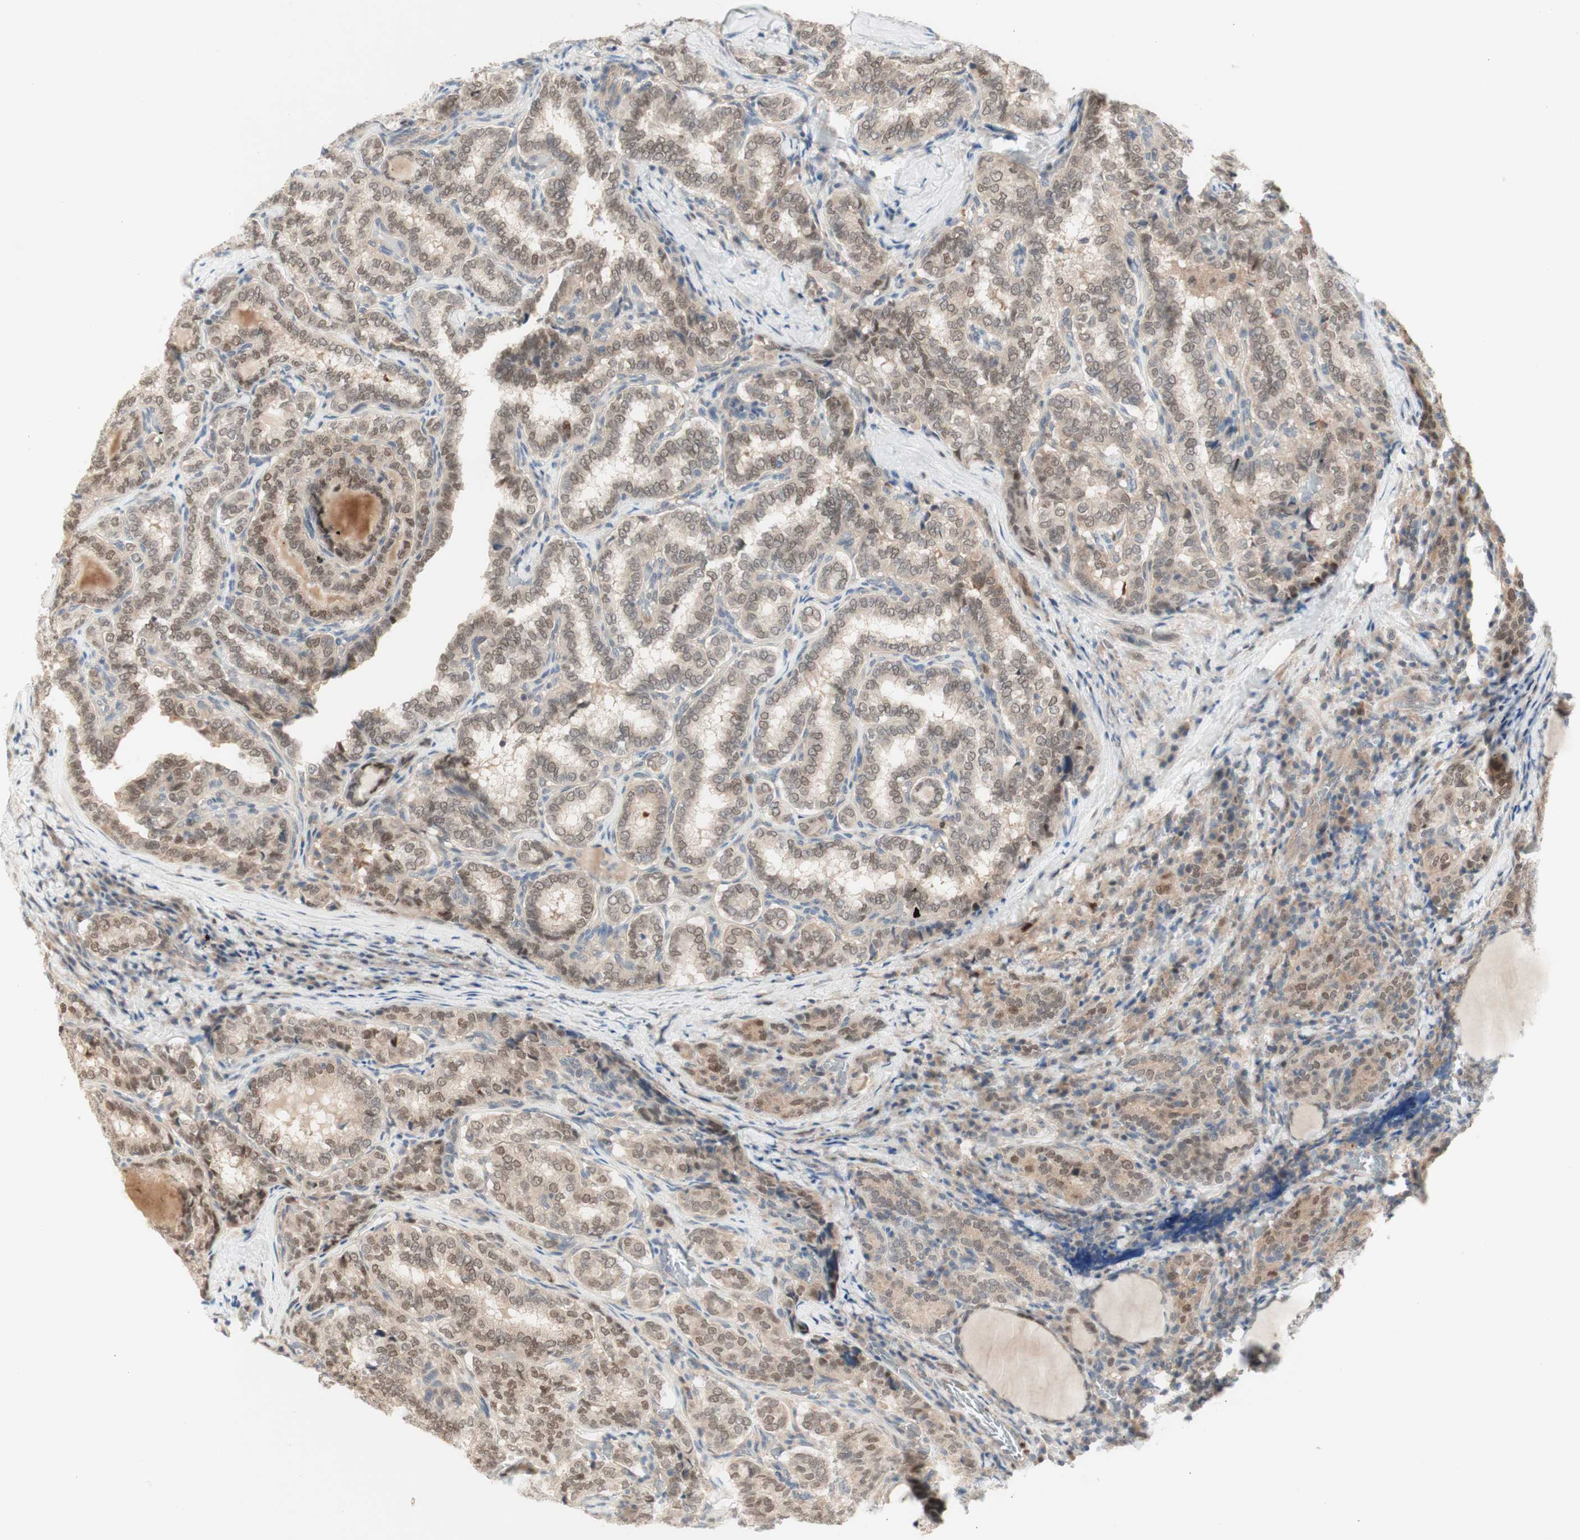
{"staining": {"intensity": "weak", "quantity": ">75%", "location": "nuclear"}, "tissue": "thyroid cancer", "cell_type": "Tumor cells", "image_type": "cancer", "snomed": [{"axis": "morphology", "description": "Normal tissue, NOS"}, {"axis": "morphology", "description": "Papillary adenocarcinoma, NOS"}, {"axis": "topography", "description": "Thyroid gland"}], "caption": "A brown stain labels weak nuclear staining of a protein in papillary adenocarcinoma (thyroid) tumor cells.", "gene": "RFNG", "patient": {"sex": "female", "age": 30}}